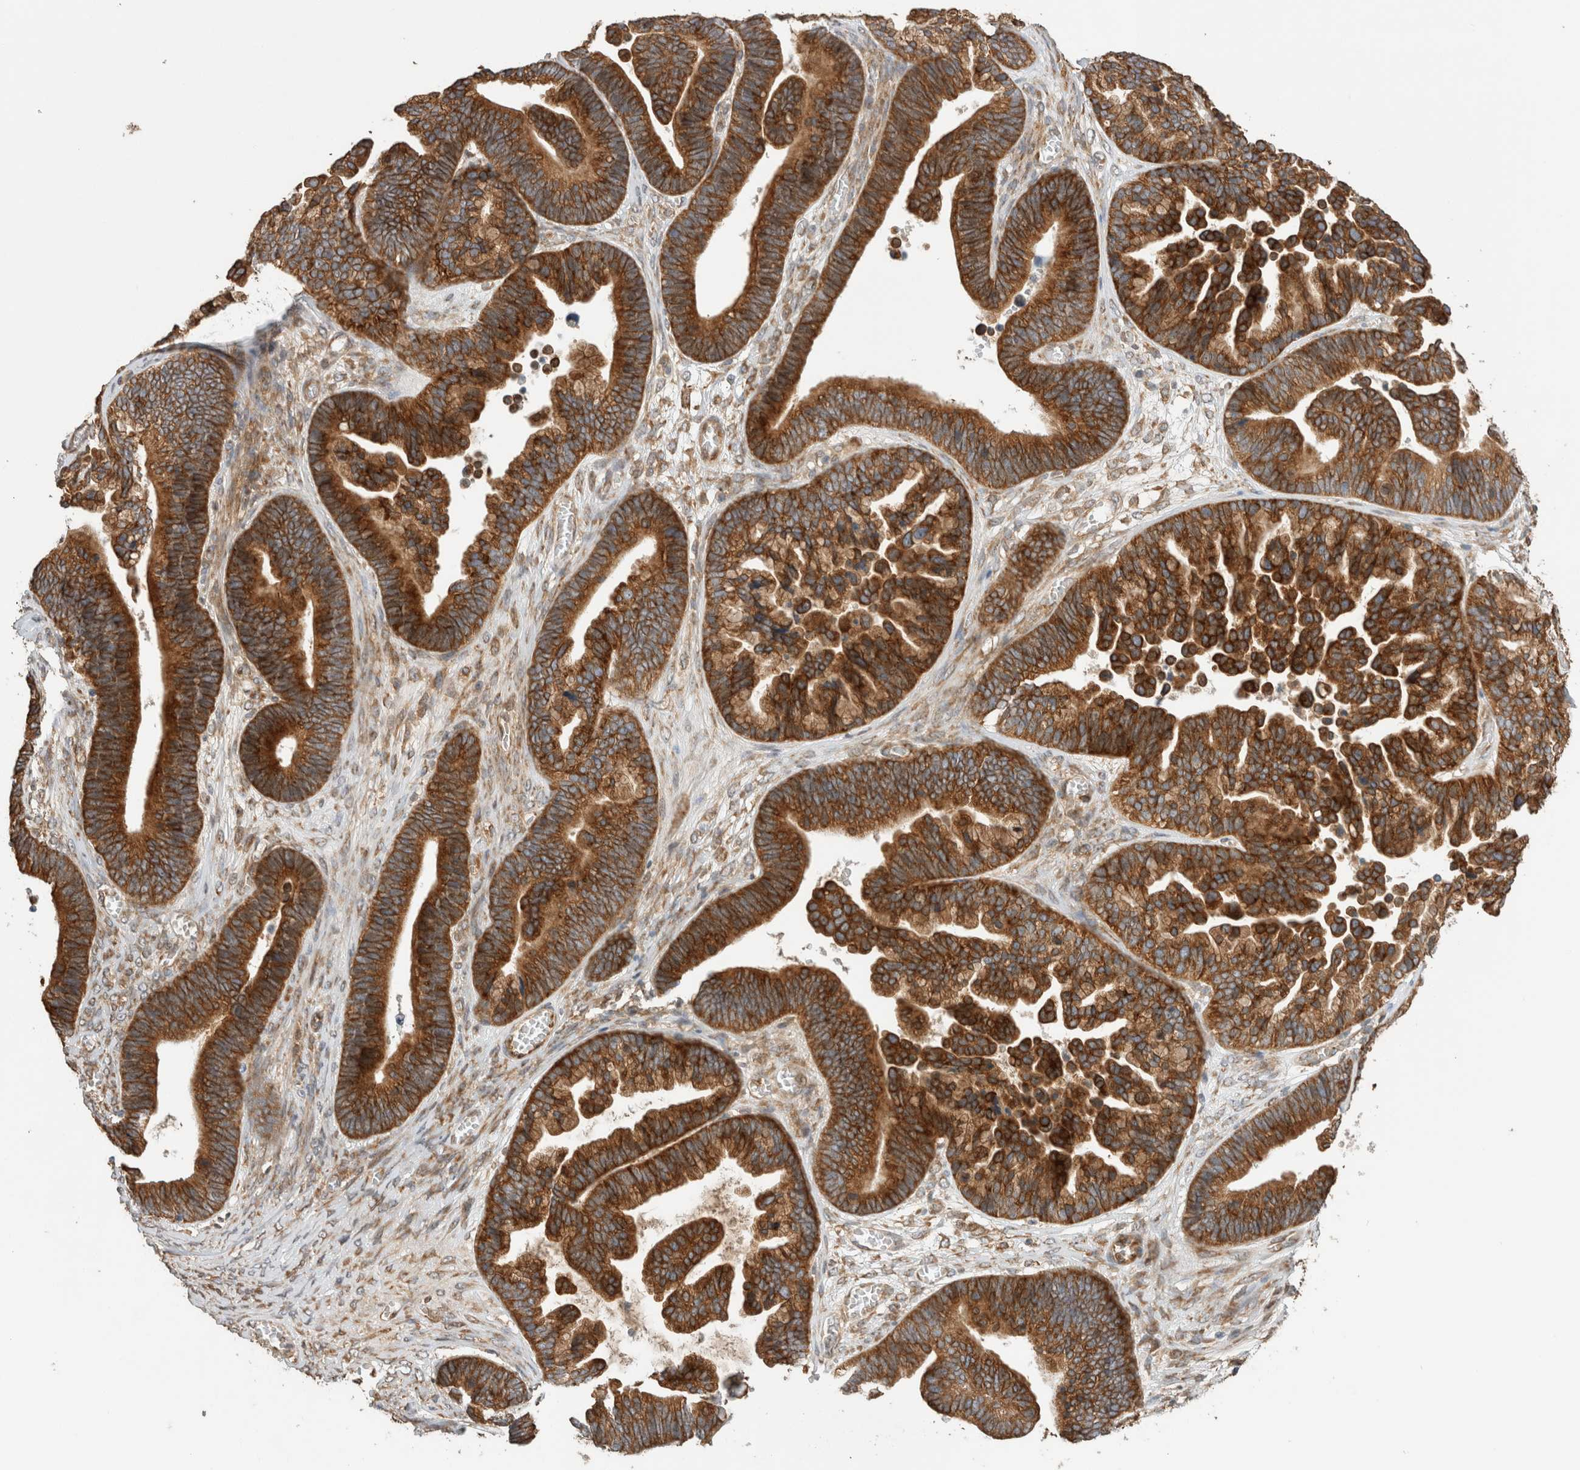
{"staining": {"intensity": "strong", "quantity": ">75%", "location": "cytoplasmic/membranous"}, "tissue": "ovarian cancer", "cell_type": "Tumor cells", "image_type": "cancer", "snomed": [{"axis": "morphology", "description": "Cystadenocarcinoma, serous, NOS"}, {"axis": "topography", "description": "Ovary"}], "caption": "Ovarian cancer stained for a protein (brown) displays strong cytoplasmic/membranous positive expression in approximately >75% of tumor cells.", "gene": "PUM1", "patient": {"sex": "female", "age": 56}}